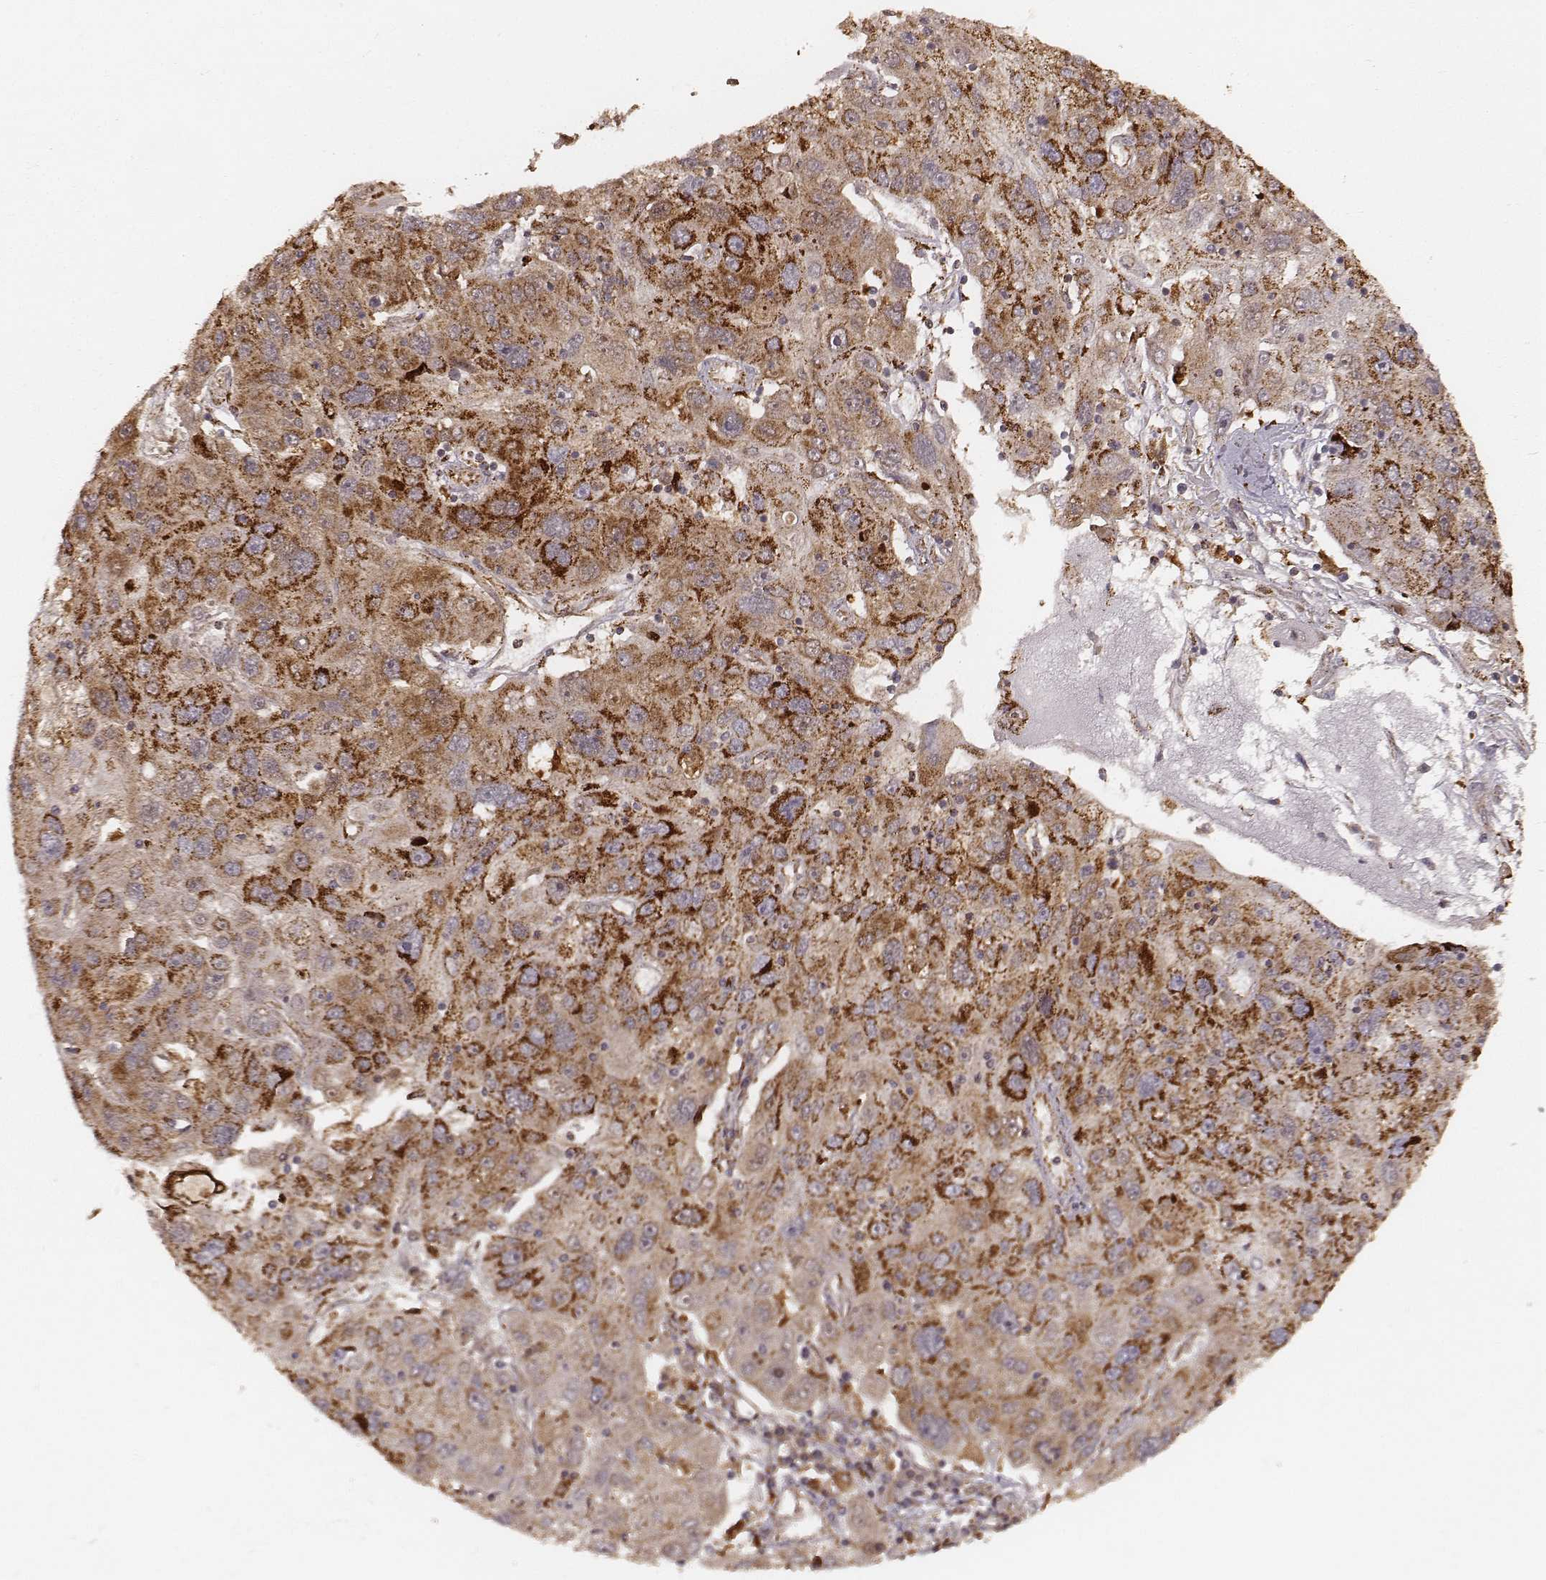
{"staining": {"intensity": "strong", "quantity": ">75%", "location": "cytoplasmic/membranous"}, "tissue": "stomach cancer", "cell_type": "Tumor cells", "image_type": "cancer", "snomed": [{"axis": "morphology", "description": "Adenocarcinoma, NOS"}, {"axis": "topography", "description": "Stomach"}], "caption": "Stomach adenocarcinoma stained for a protein (brown) shows strong cytoplasmic/membranous positive expression in approximately >75% of tumor cells.", "gene": "CS", "patient": {"sex": "male", "age": 56}}